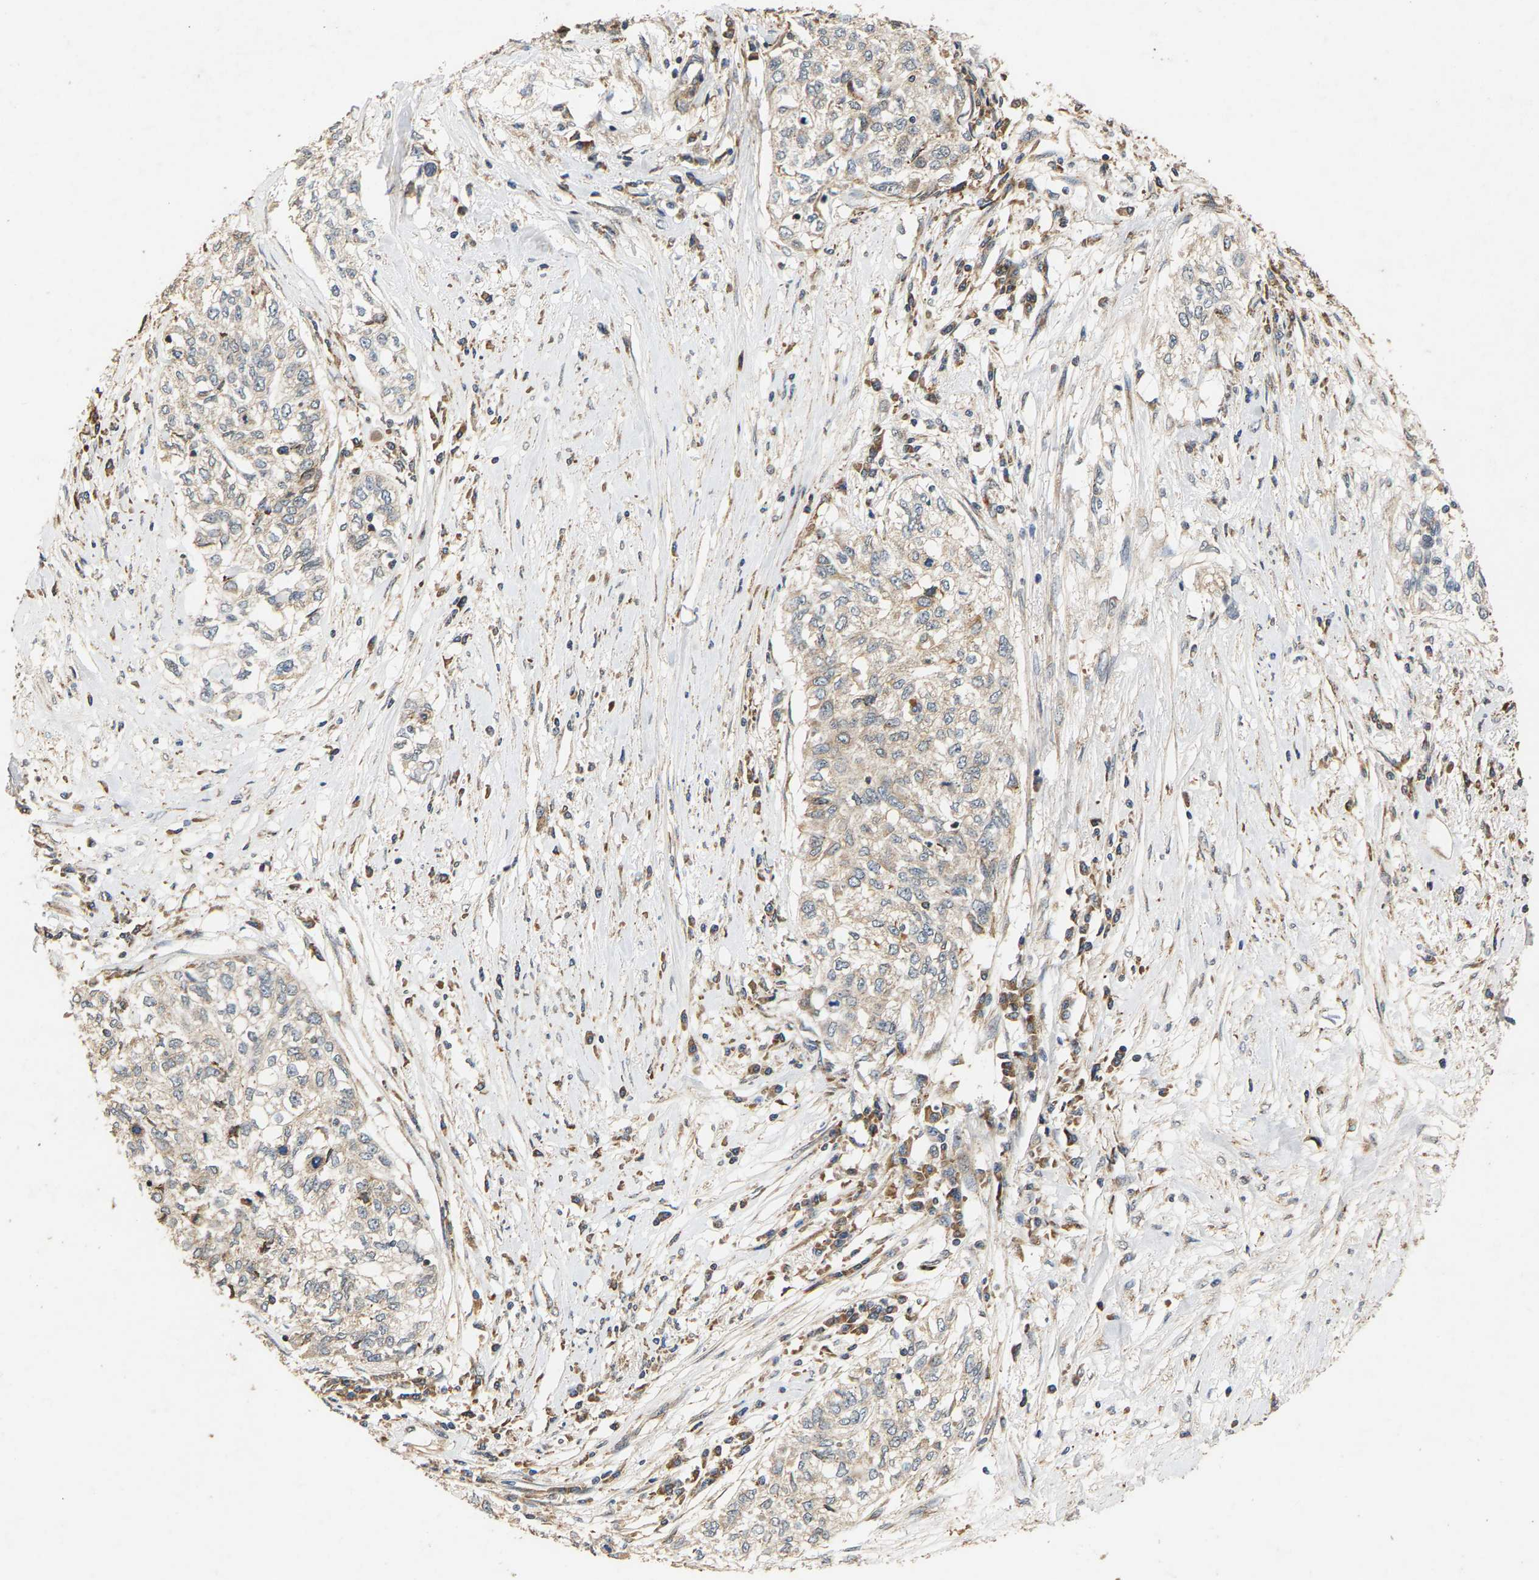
{"staining": {"intensity": "weak", "quantity": "<25%", "location": "cytoplasmic/membranous"}, "tissue": "cervical cancer", "cell_type": "Tumor cells", "image_type": "cancer", "snomed": [{"axis": "morphology", "description": "Squamous cell carcinoma, NOS"}, {"axis": "topography", "description": "Cervix"}], "caption": "A histopathology image of human cervical cancer is negative for staining in tumor cells.", "gene": "CIDEC", "patient": {"sex": "female", "age": 57}}